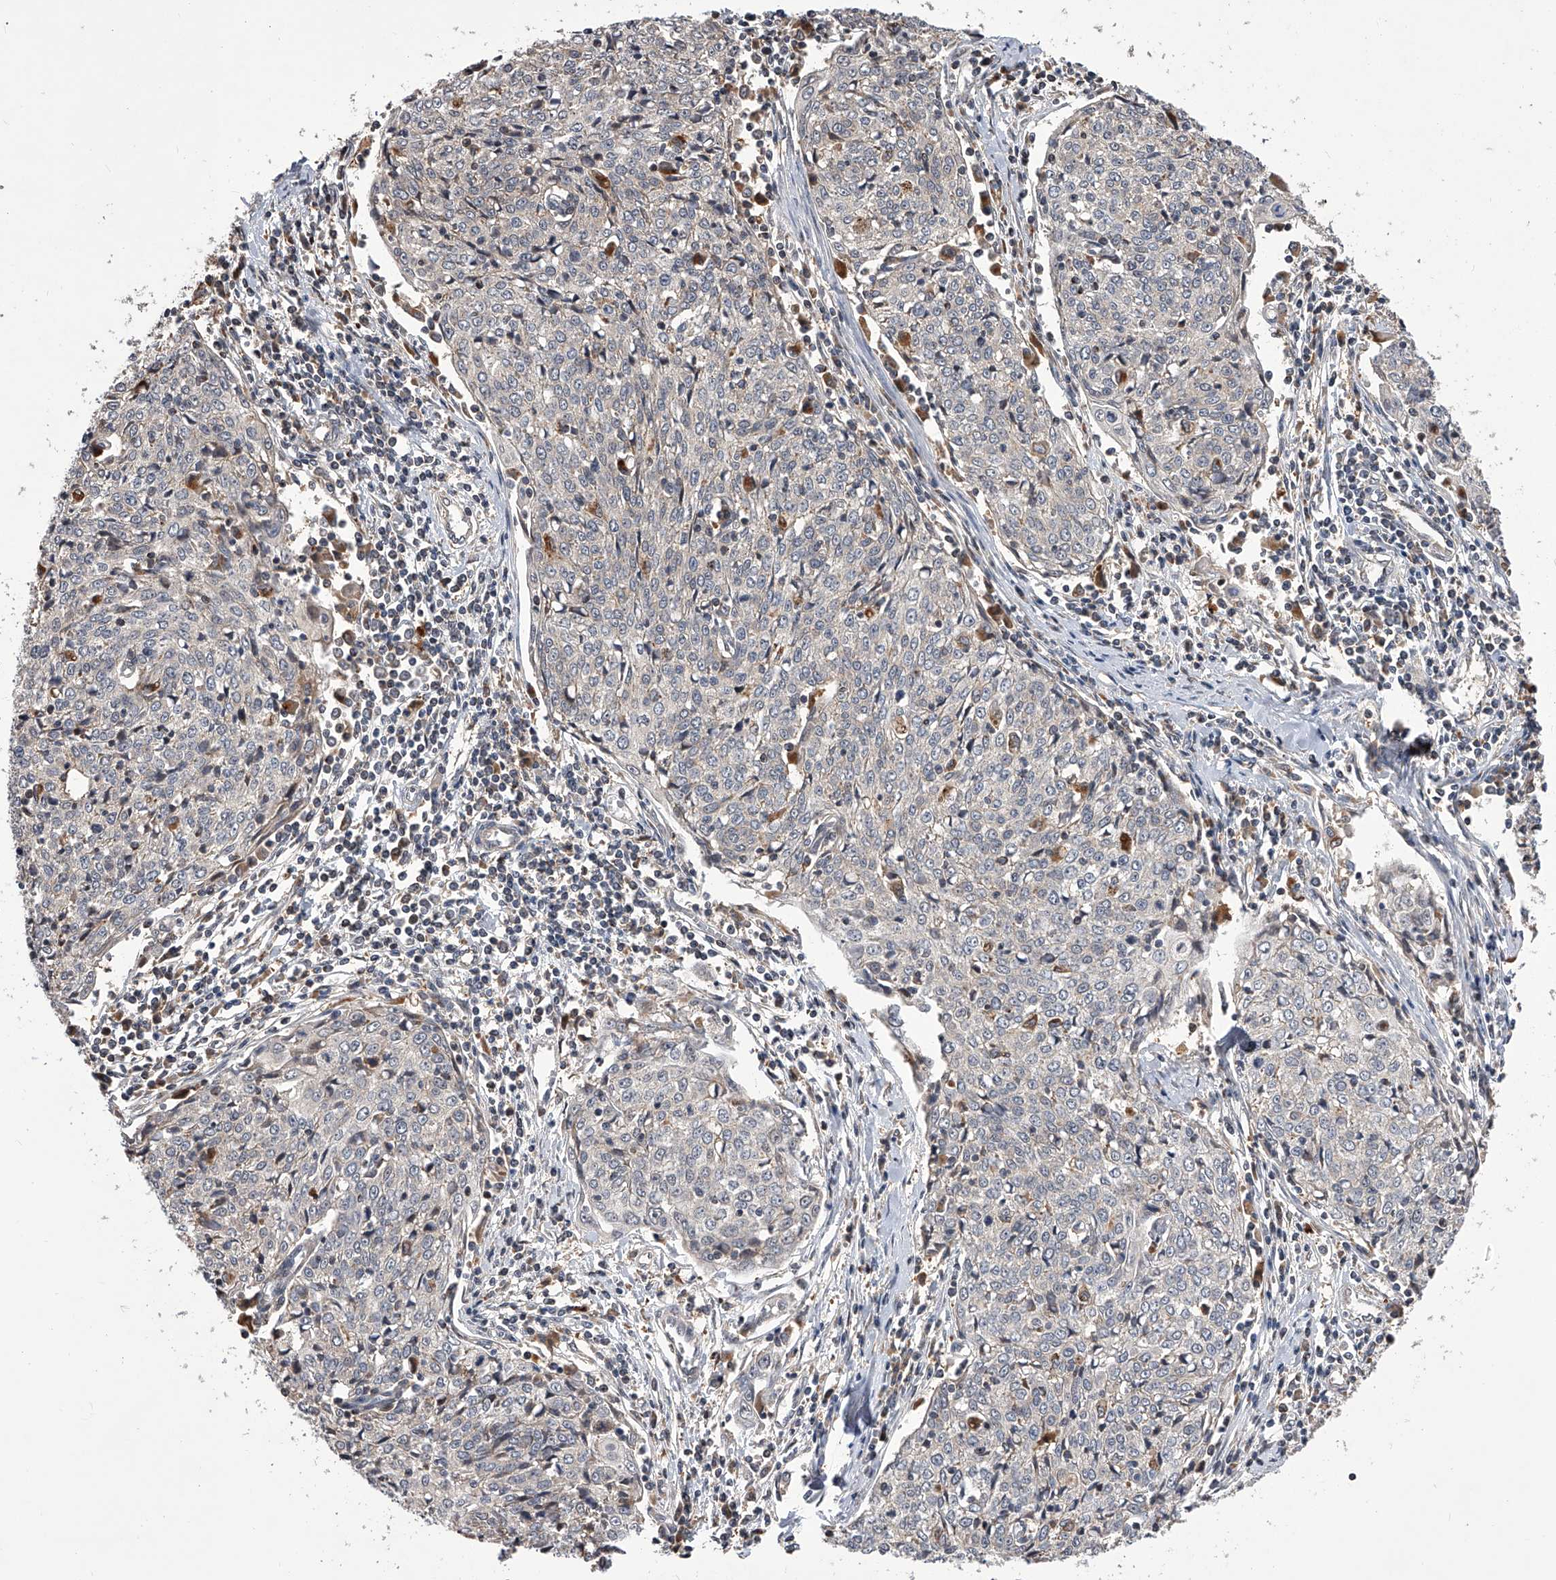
{"staining": {"intensity": "negative", "quantity": "none", "location": "none"}, "tissue": "cervical cancer", "cell_type": "Tumor cells", "image_type": "cancer", "snomed": [{"axis": "morphology", "description": "Squamous cell carcinoma, NOS"}, {"axis": "topography", "description": "Cervix"}], "caption": "The image shows no significant staining in tumor cells of squamous cell carcinoma (cervical). (Stains: DAB (3,3'-diaminobenzidine) immunohistochemistry with hematoxylin counter stain, Microscopy: brightfield microscopy at high magnification).", "gene": "GMDS", "patient": {"sex": "female", "age": 48}}